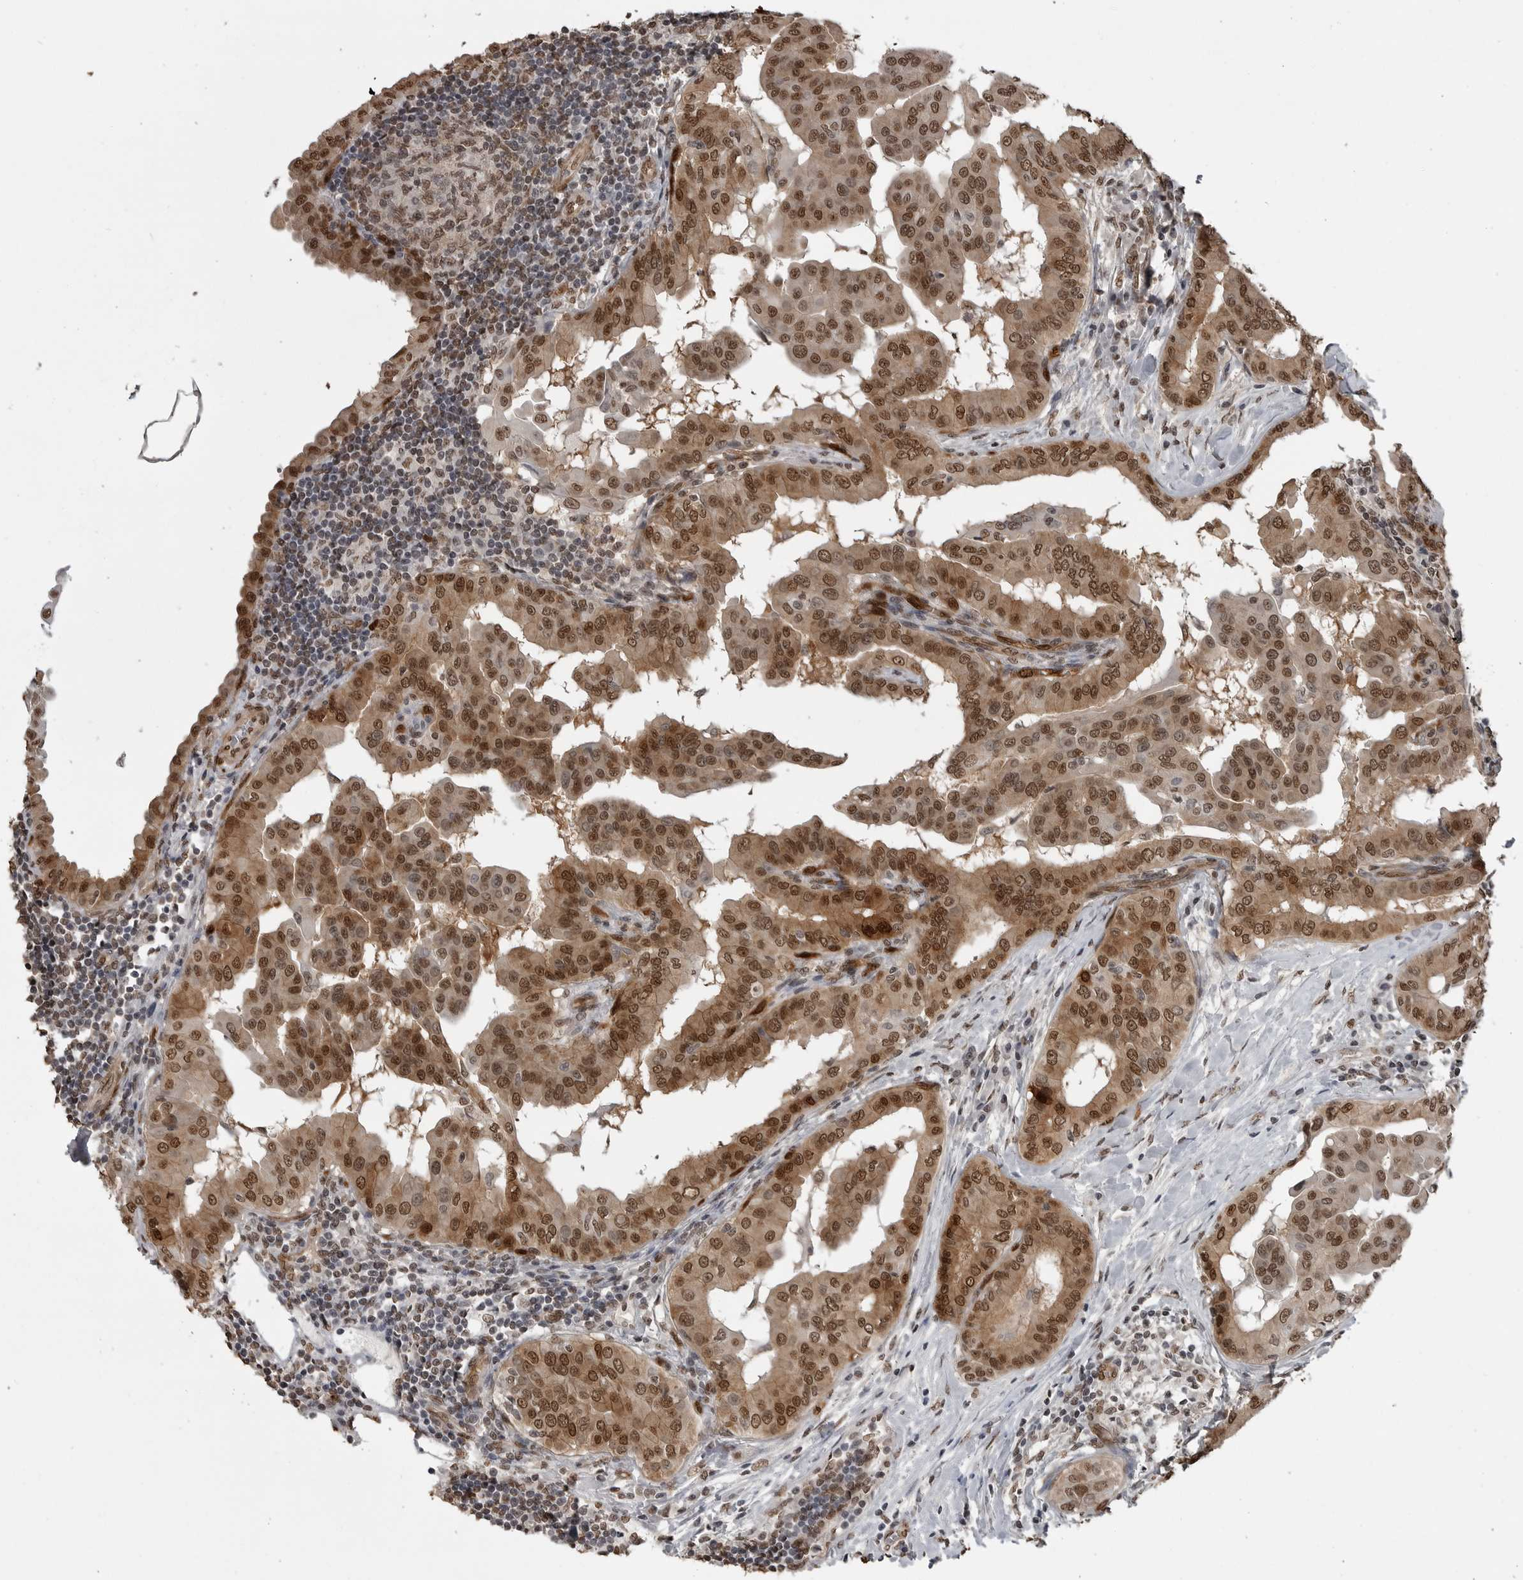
{"staining": {"intensity": "moderate", "quantity": ">75%", "location": "cytoplasmic/membranous,nuclear"}, "tissue": "thyroid cancer", "cell_type": "Tumor cells", "image_type": "cancer", "snomed": [{"axis": "morphology", "description": "Papillary adenocarcinoma, NOS"}, {"axis": "topography", "description": "Thyroid gland"}], "caption": "A brown stain shows moderate cytoplasmic/membranous and nuclear staining of a protein in thyroid papillary adenocarcinoma tumor cells.", "gene": "SMAD2", "patient": {"sex": "male", "age": 33}}